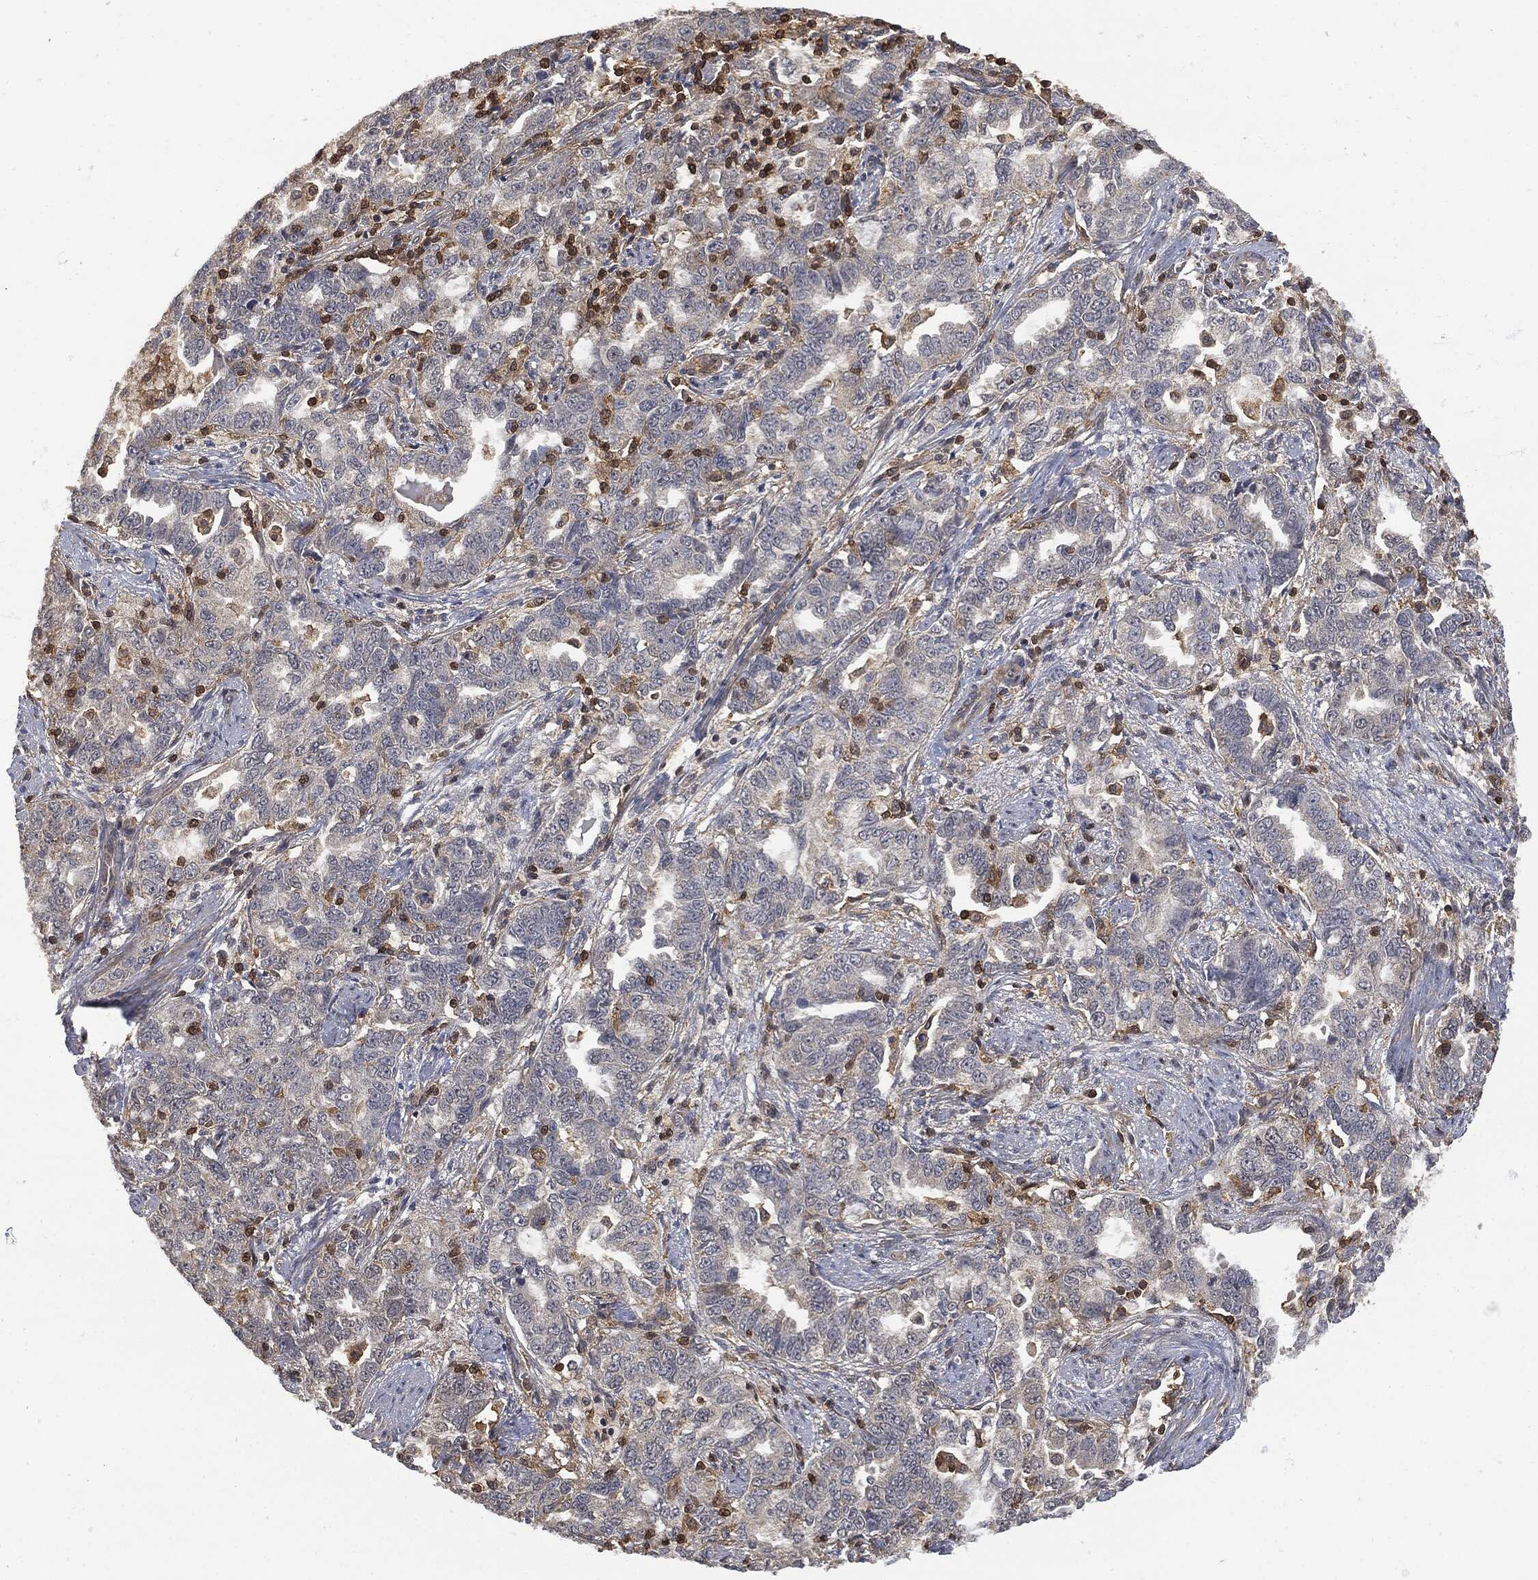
{"staining": {"intensity": "negative", "quantity": "none", "location": "none"}, "tissue": "ovarian cancer", "cell_type": "Tumor cells", "image_type": "cancer", "snomed": [{"axis": "morphology", "description": "Cystadenocarcinoma, serous, NOS"}, {"axis": "topography", "description": "Ovary"}], "caption": "Protein analysis of ovarian cancer displays no significant positivity in tumor cells. Brightfield microscopy of immunohistochemistry stained with DAB (brown) and hematoxylin (blue), captured at high magnification.", "gene": "PSMB10", "patient": {"sex": "female", "age": 51}}